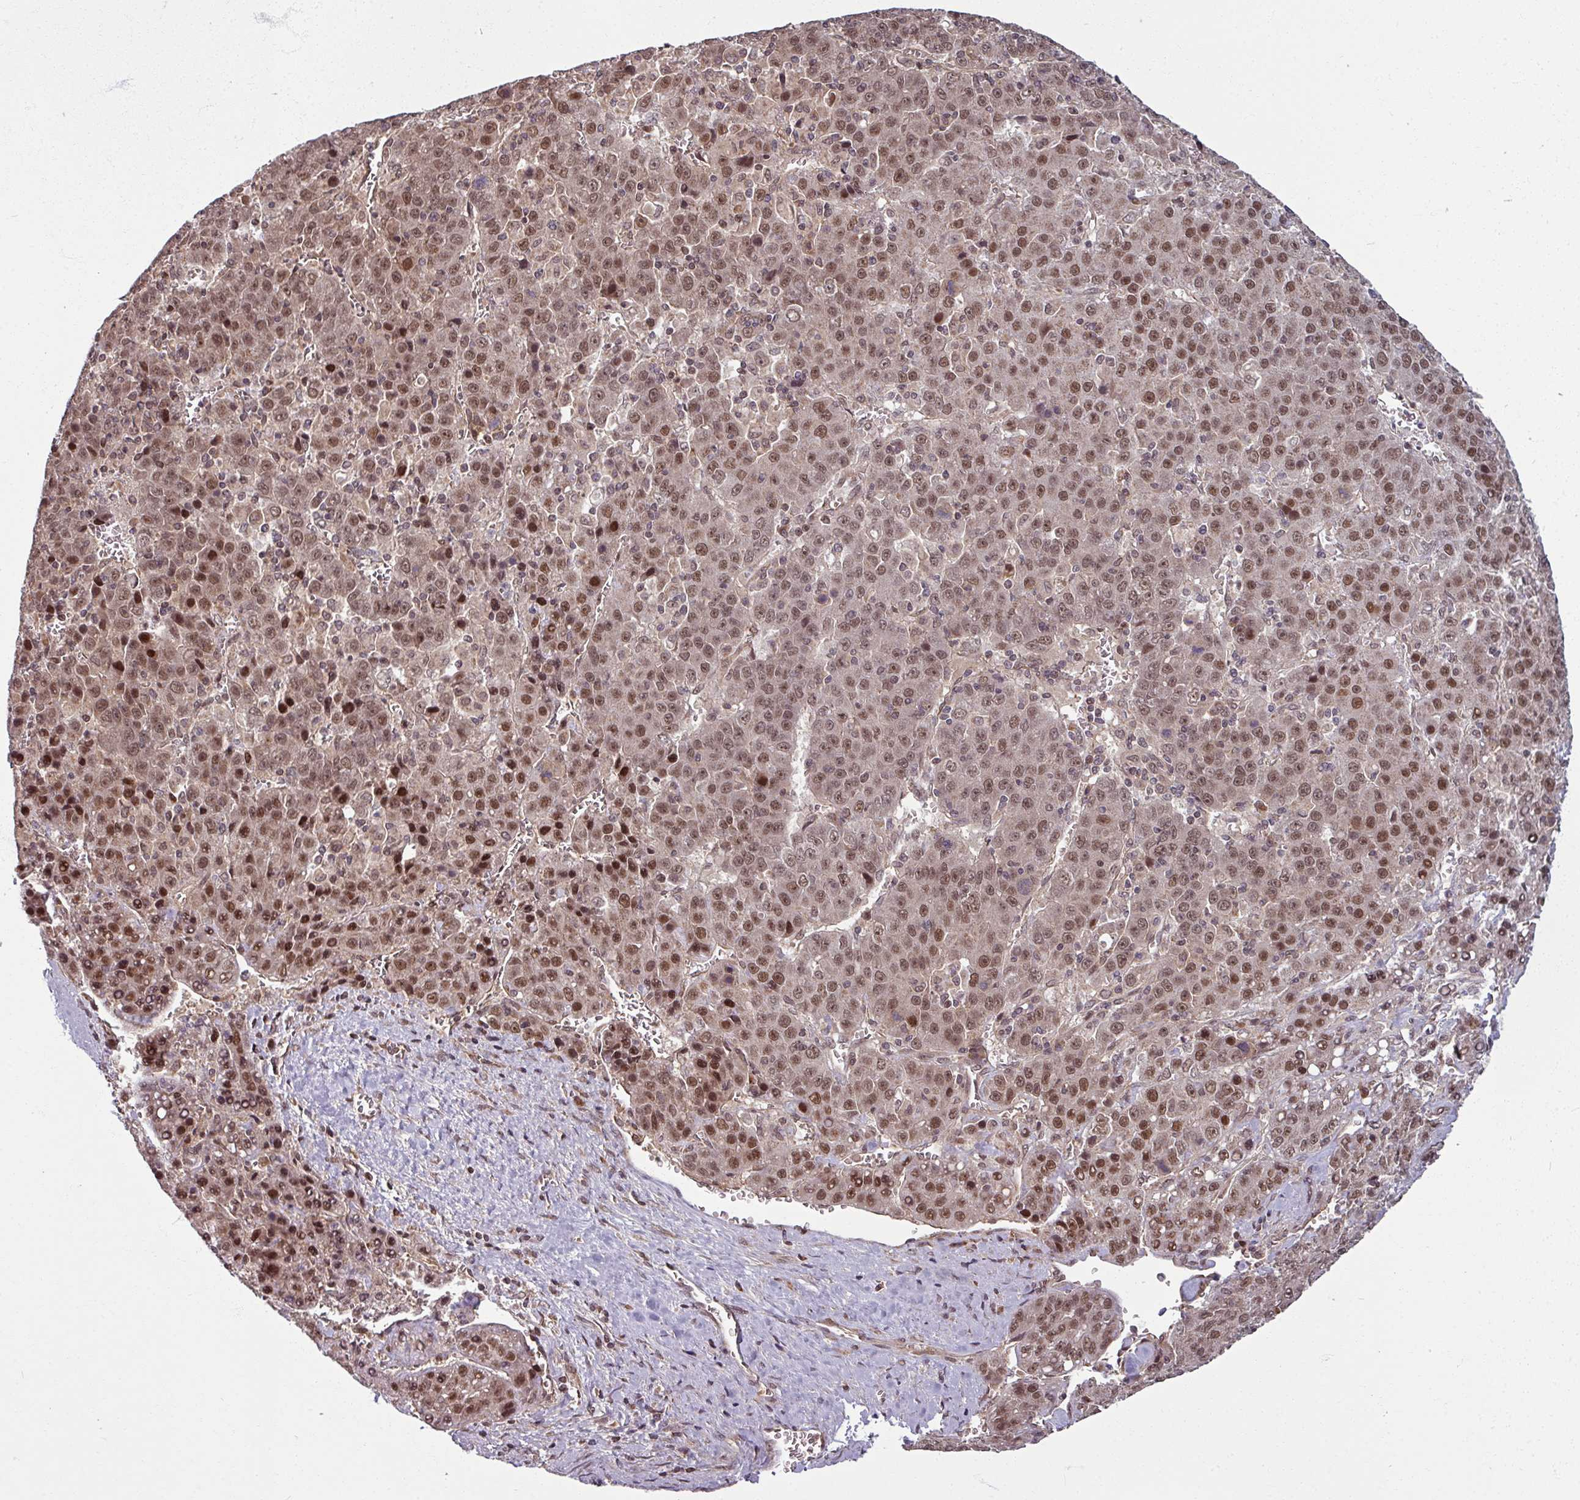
{"staining": {"intensity": "moderate", "quantity": ">75%", "location": "nuclear"}, "tissue": "liver cancer", "cell_type": "Tumor cells", "image_type": "cancer", "snomed": [{"axis": "morphology", "description": "Carcinoma, Hepatocellular, NOS"}, {"axis": "topography", "description": "Liver"}], "caption": "Immunohistochemical staining of human hepatocellular carcinoma (liver) shows medium levels of moderate nuclear expression in about >75% of tumor cells.", "gene": "SWI5", "patient": {"sex": "female", "age": 53}}